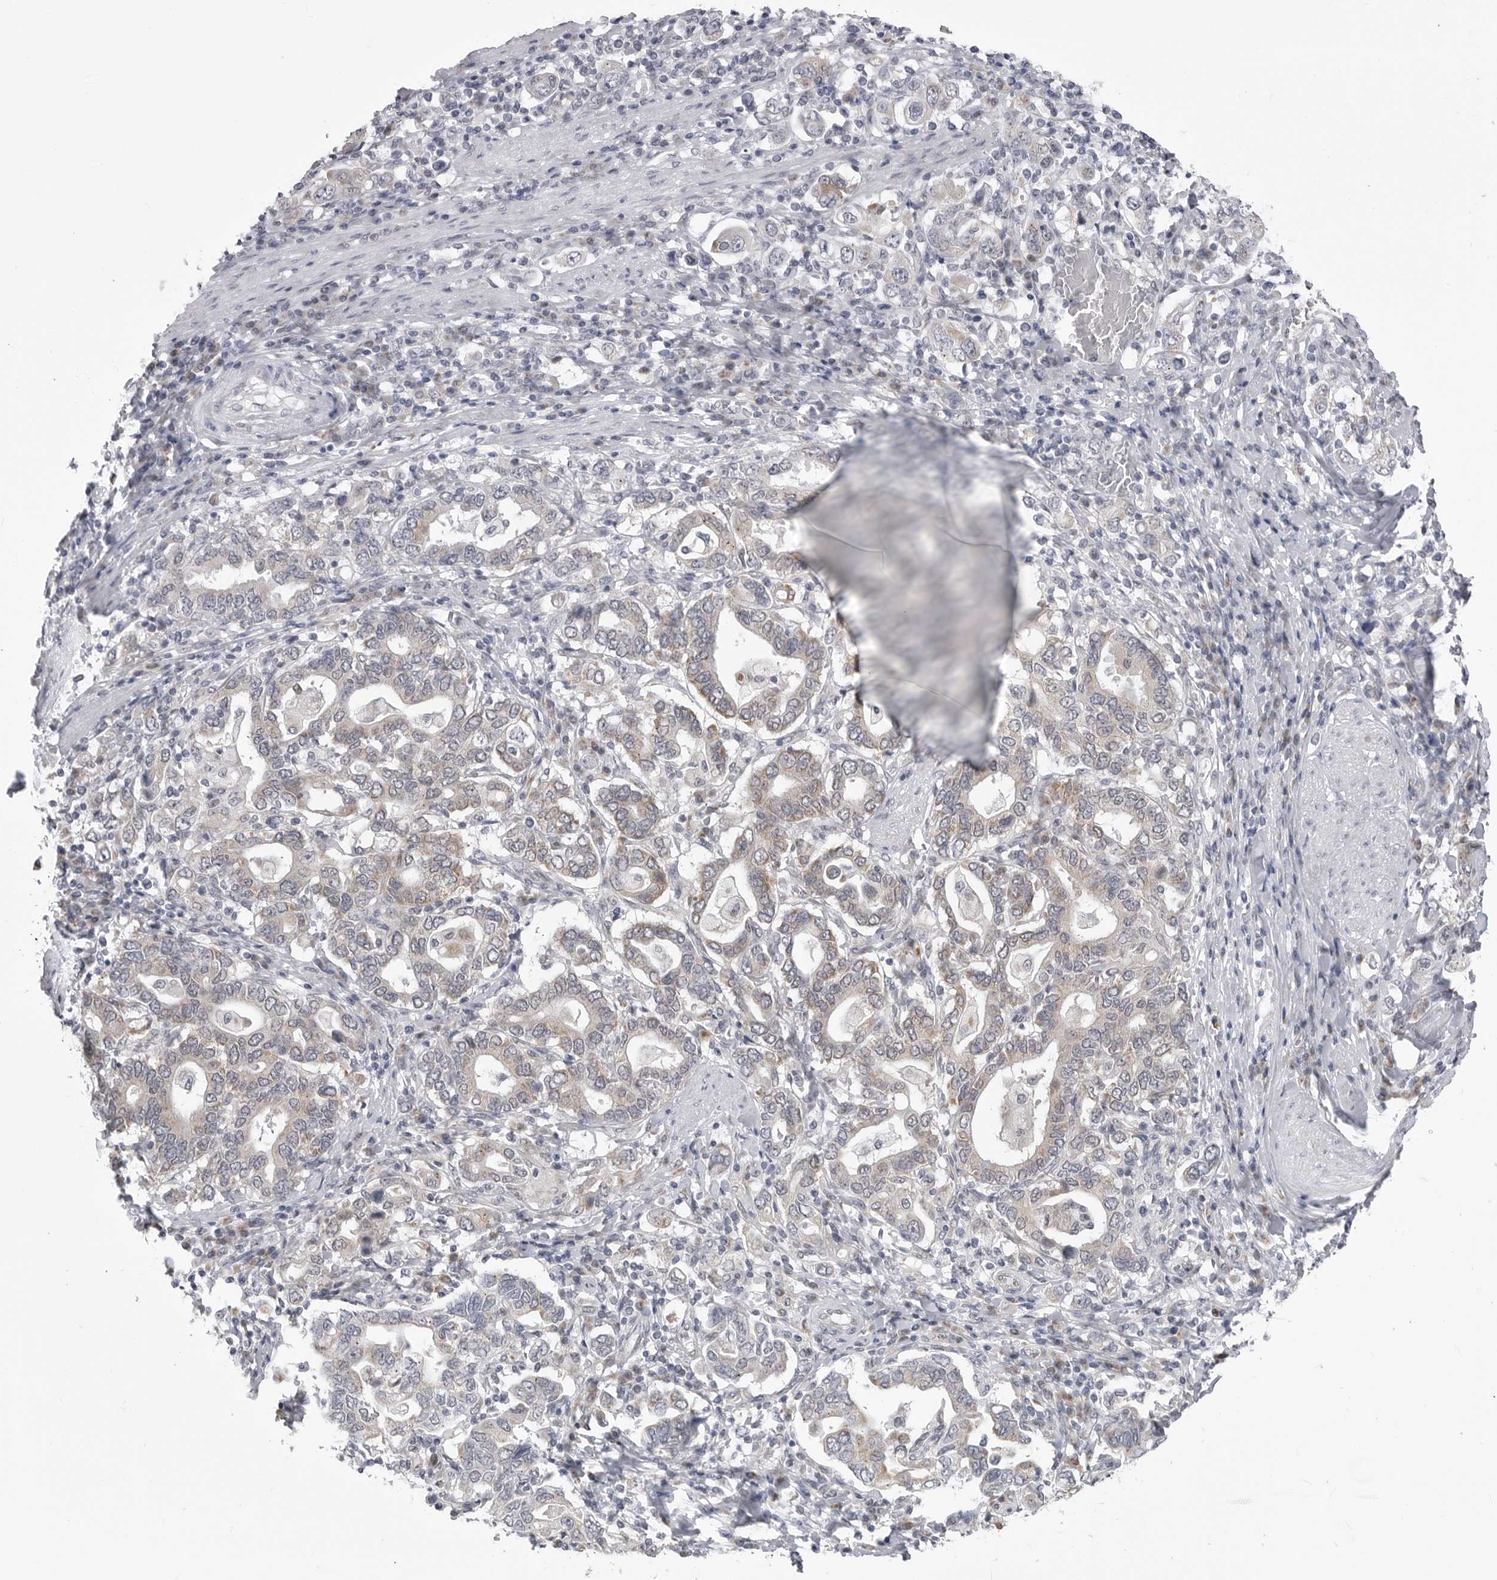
{"staining": {"intensity": "weak", "quantity": "<25%", "location": "cytoplasmic/membranous"}, "tissue": "stomach cancer", "cell_type": "Tumor cells", "image_type": "cancer", "snomed": [{"axis": "morphology", "description": "Adenocarcinoma, NOS"}, {"axis": "topography", "description": "Stomach, upper"}], "caption": "IHC of stomach cancer (adenocarcinoma) displays no expression in tumor cells.", "gene": "FH", "patient": {"sex": "male", "age": 62}}